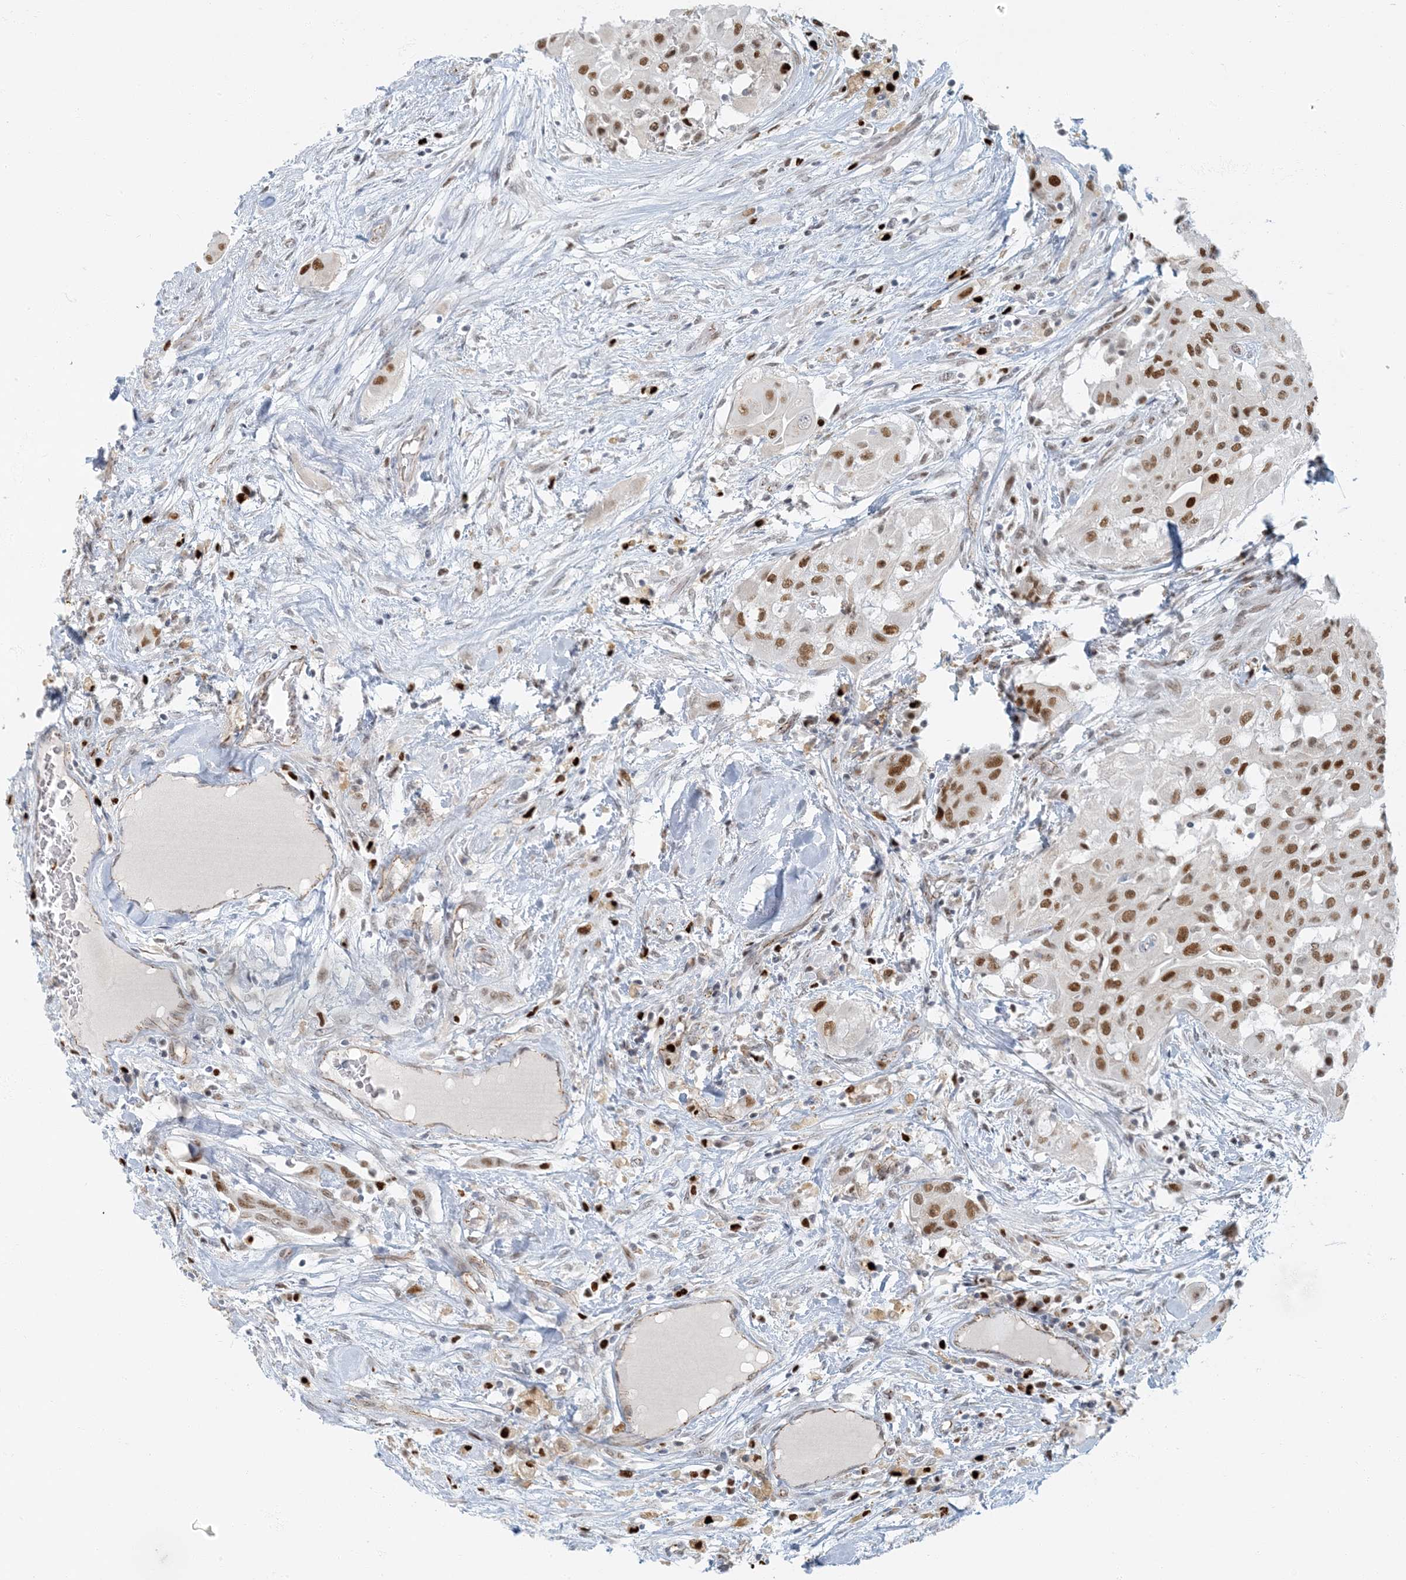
{"staining": {"intensity": "moderate", "quantity": ">75%", "location": "nuclear"}, "tissue": "thyroid cancer", "cell_type": "Tumor cells", "image_type": "cancer", "snomed": [{"axis": "morphology", "description": "Papillary adenocarcinoma, NOS"}, {"axis": "topography", "description": "Thyroid gland"}], "caption": "Immunohistochemical staining of thyroid cancer (papillary adenocarcinoma) shows medium levels of moderate nuclear protein staining in about >75% of tumor cells. (brown staining indicates protein expression, while blue staining denotes nuclei).", "gene": "AK9", "patient": {"sex": "female", "age": 59}}